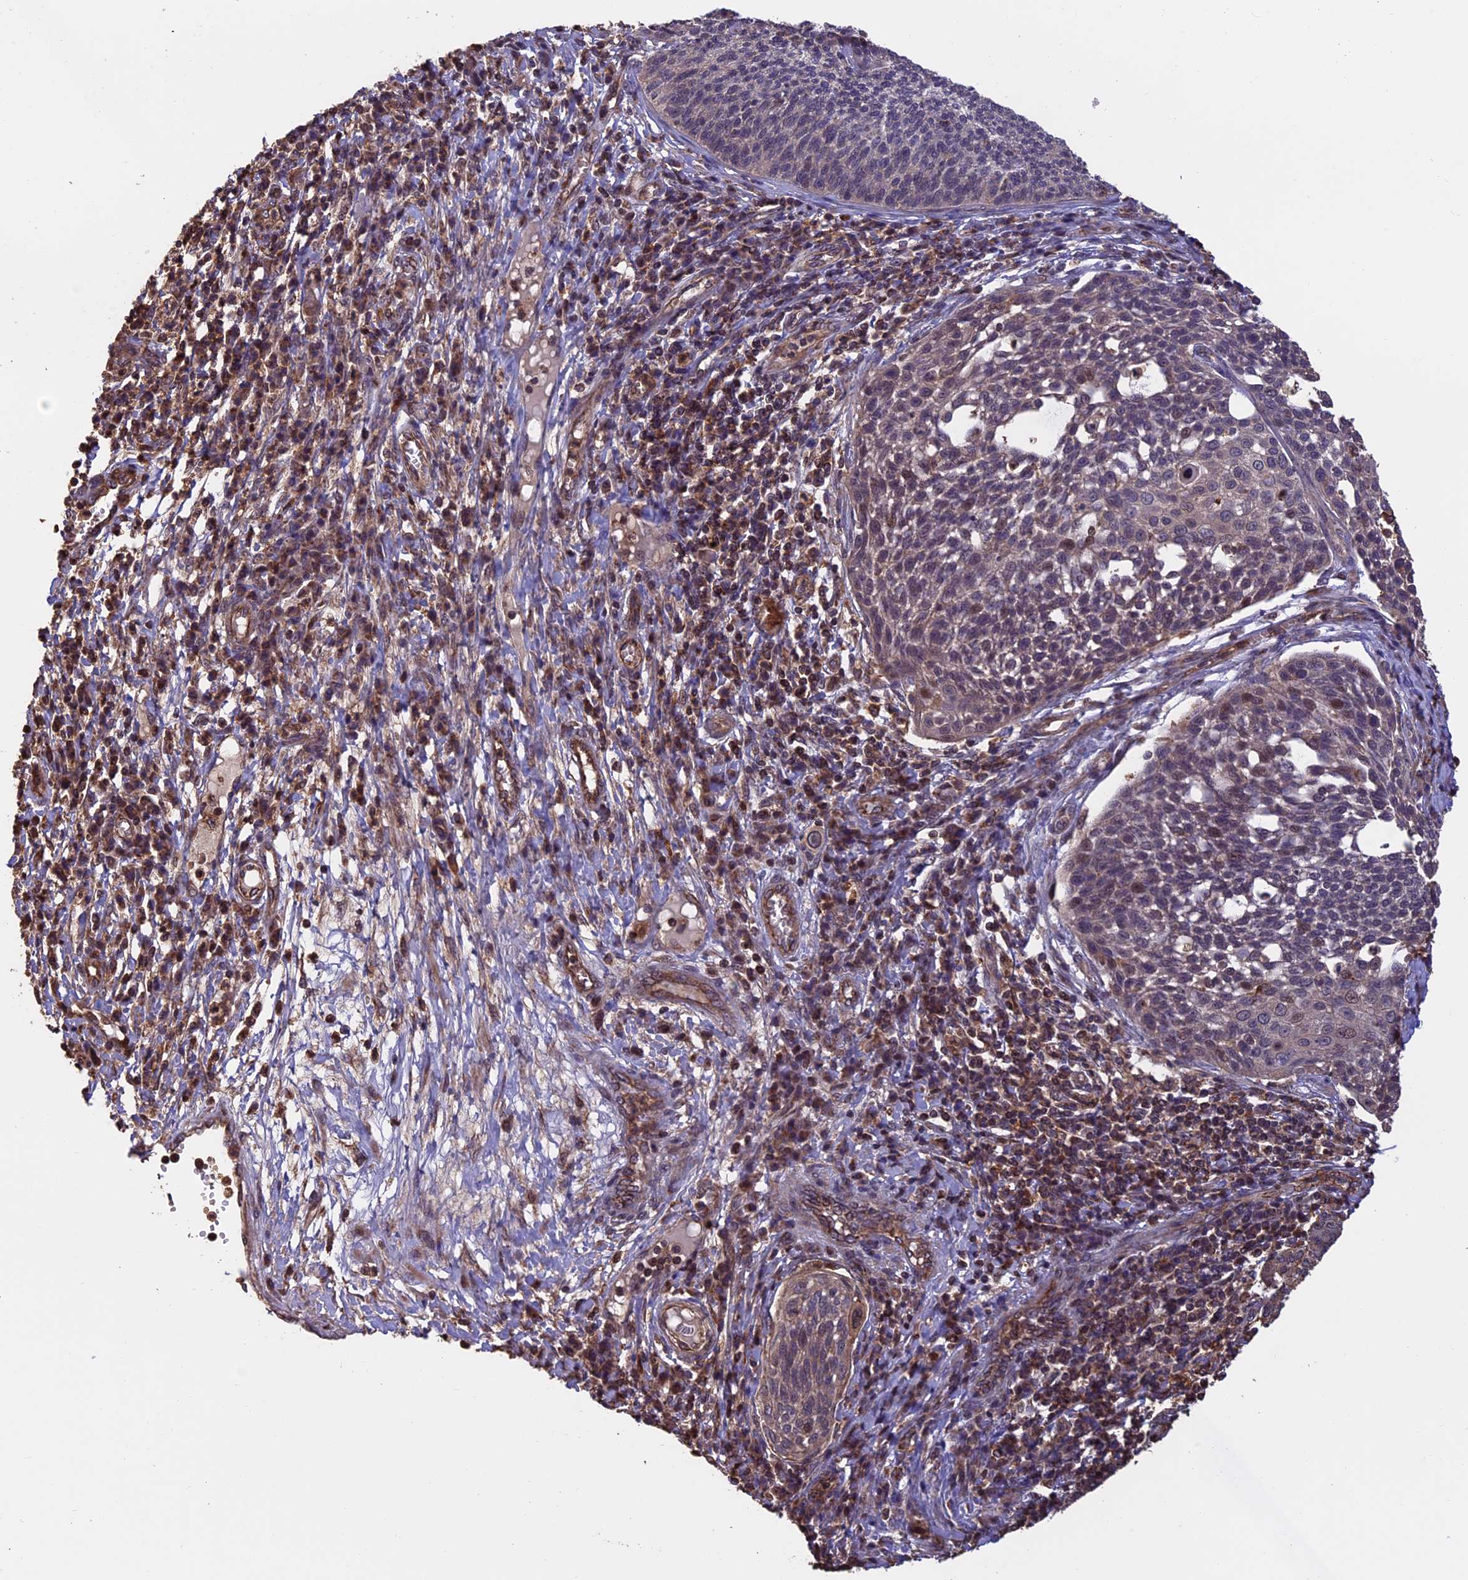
{"staining": {"intensity": "negative", "quantity": "none", "location": "none"}, "tissue": "cervical cancer", "cell_type": "Tumor cells", "image_type": "cancer", "snomed": [{"axis": "morphology", "description": "Squamous cell carcinoma, NOS"}, {"axis": "topography", "description": "Cervix"}], "caption": "This is an immunohistochemistry (IHC) histopathology image of human cervical cancer. There is no staining in tumor cells.", "gene": "PKD2L2", "patient": {"sex": "female", "age": 34}}